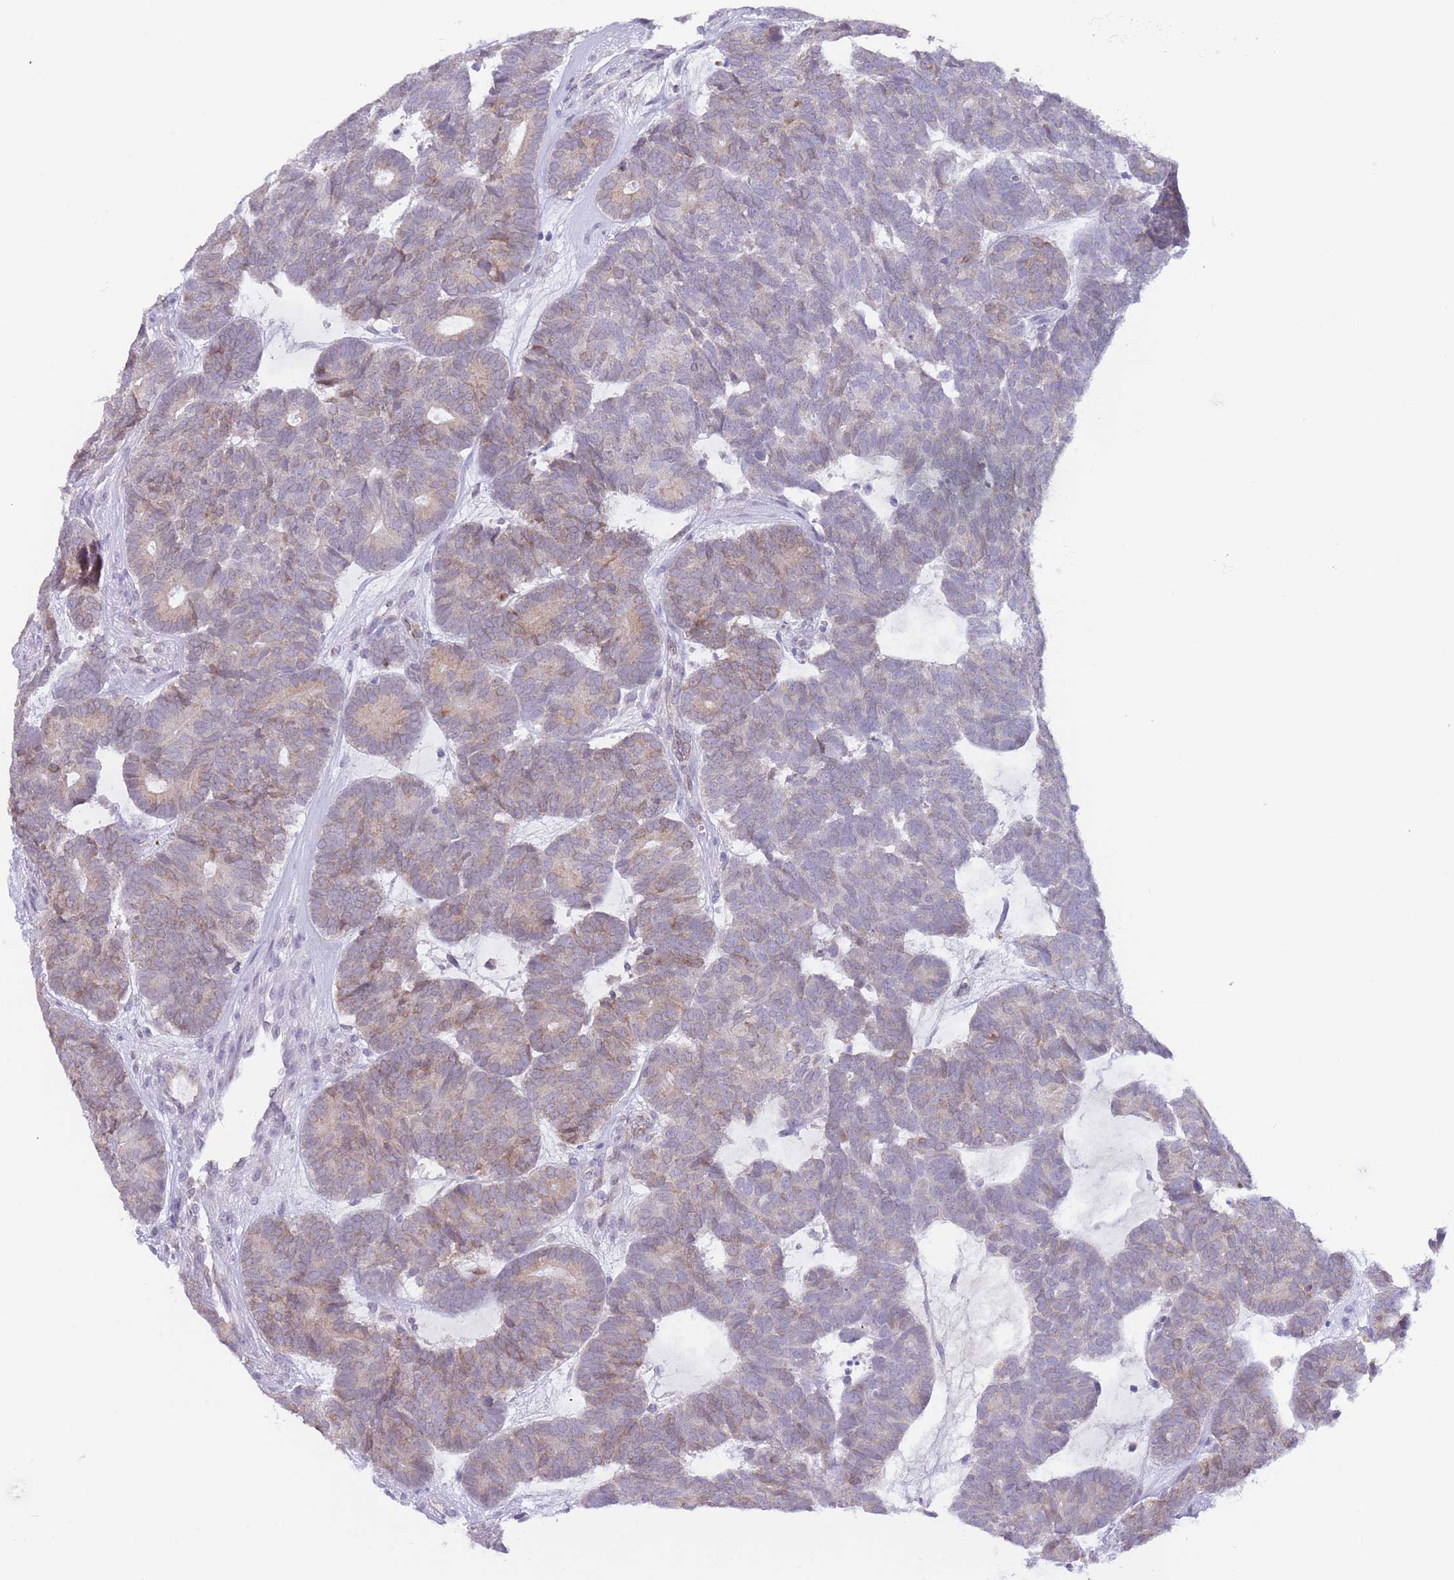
{"staining": {"intensity": "weak", "quantity": "25%-75%", "location": "cytoplasmic/membranous"}, "tissue": "head and neck cancer", "cell_type": "Tumor cells", "image_type": "cancer", "snomed": [{"axis": "morphology", "description": "Adenocarcinoma, NOS"}, {"axis": "topography", "description": "Head-Neck"}], "caption": "Head and neck cancer (adenocarcinoma) stained for a protein (brown) exhibits weak cytoplasmic/membranous positive positivity in about 25%-75% of tumor cells.", "gene": "EBPL", "patient": {"sex": "female", "age": 81}}